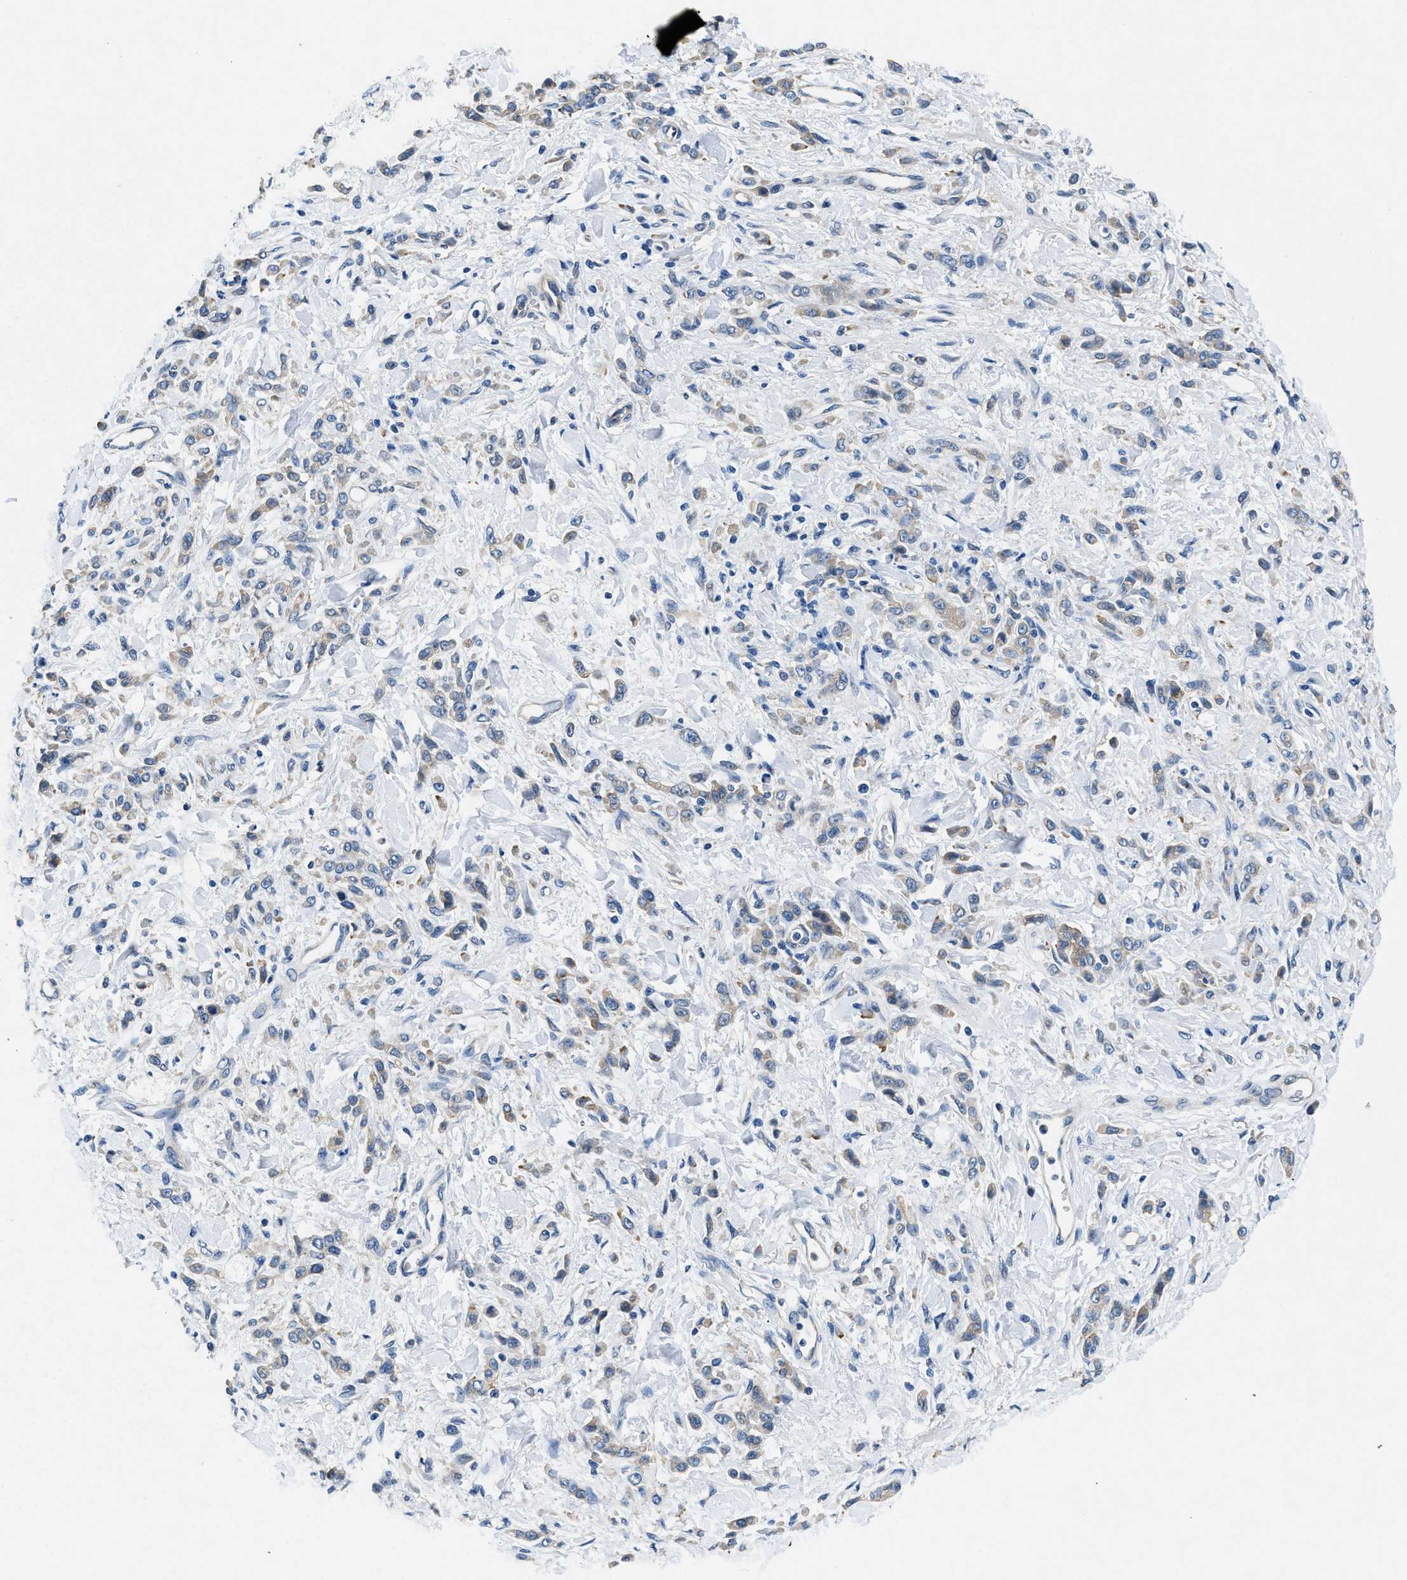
{"staining": {"intensity": "weak", "quantity": "25%-75%", "location": "cytoplasmic/membranous"}, "tissue": "stomach cancer", "cell_type": "Tumor cells", "image_type": "cancer", "snomed": [{"axis": "morphology", "description": "Normal tissue, NOS"}, {"axis": "morphology", "description": "Adenocarcinoma, NOS"}, {"axis": "topography", "description": "Stomach"}], "caption": "About 25%-75% of tumor cells in stomach cancer demonstrate weak cytoplasmic/membranous protein positivity as visualized by brown immunohistochemical staining.", "gene": "COPS2", "patient": {"sex": "male", "age": 82}}